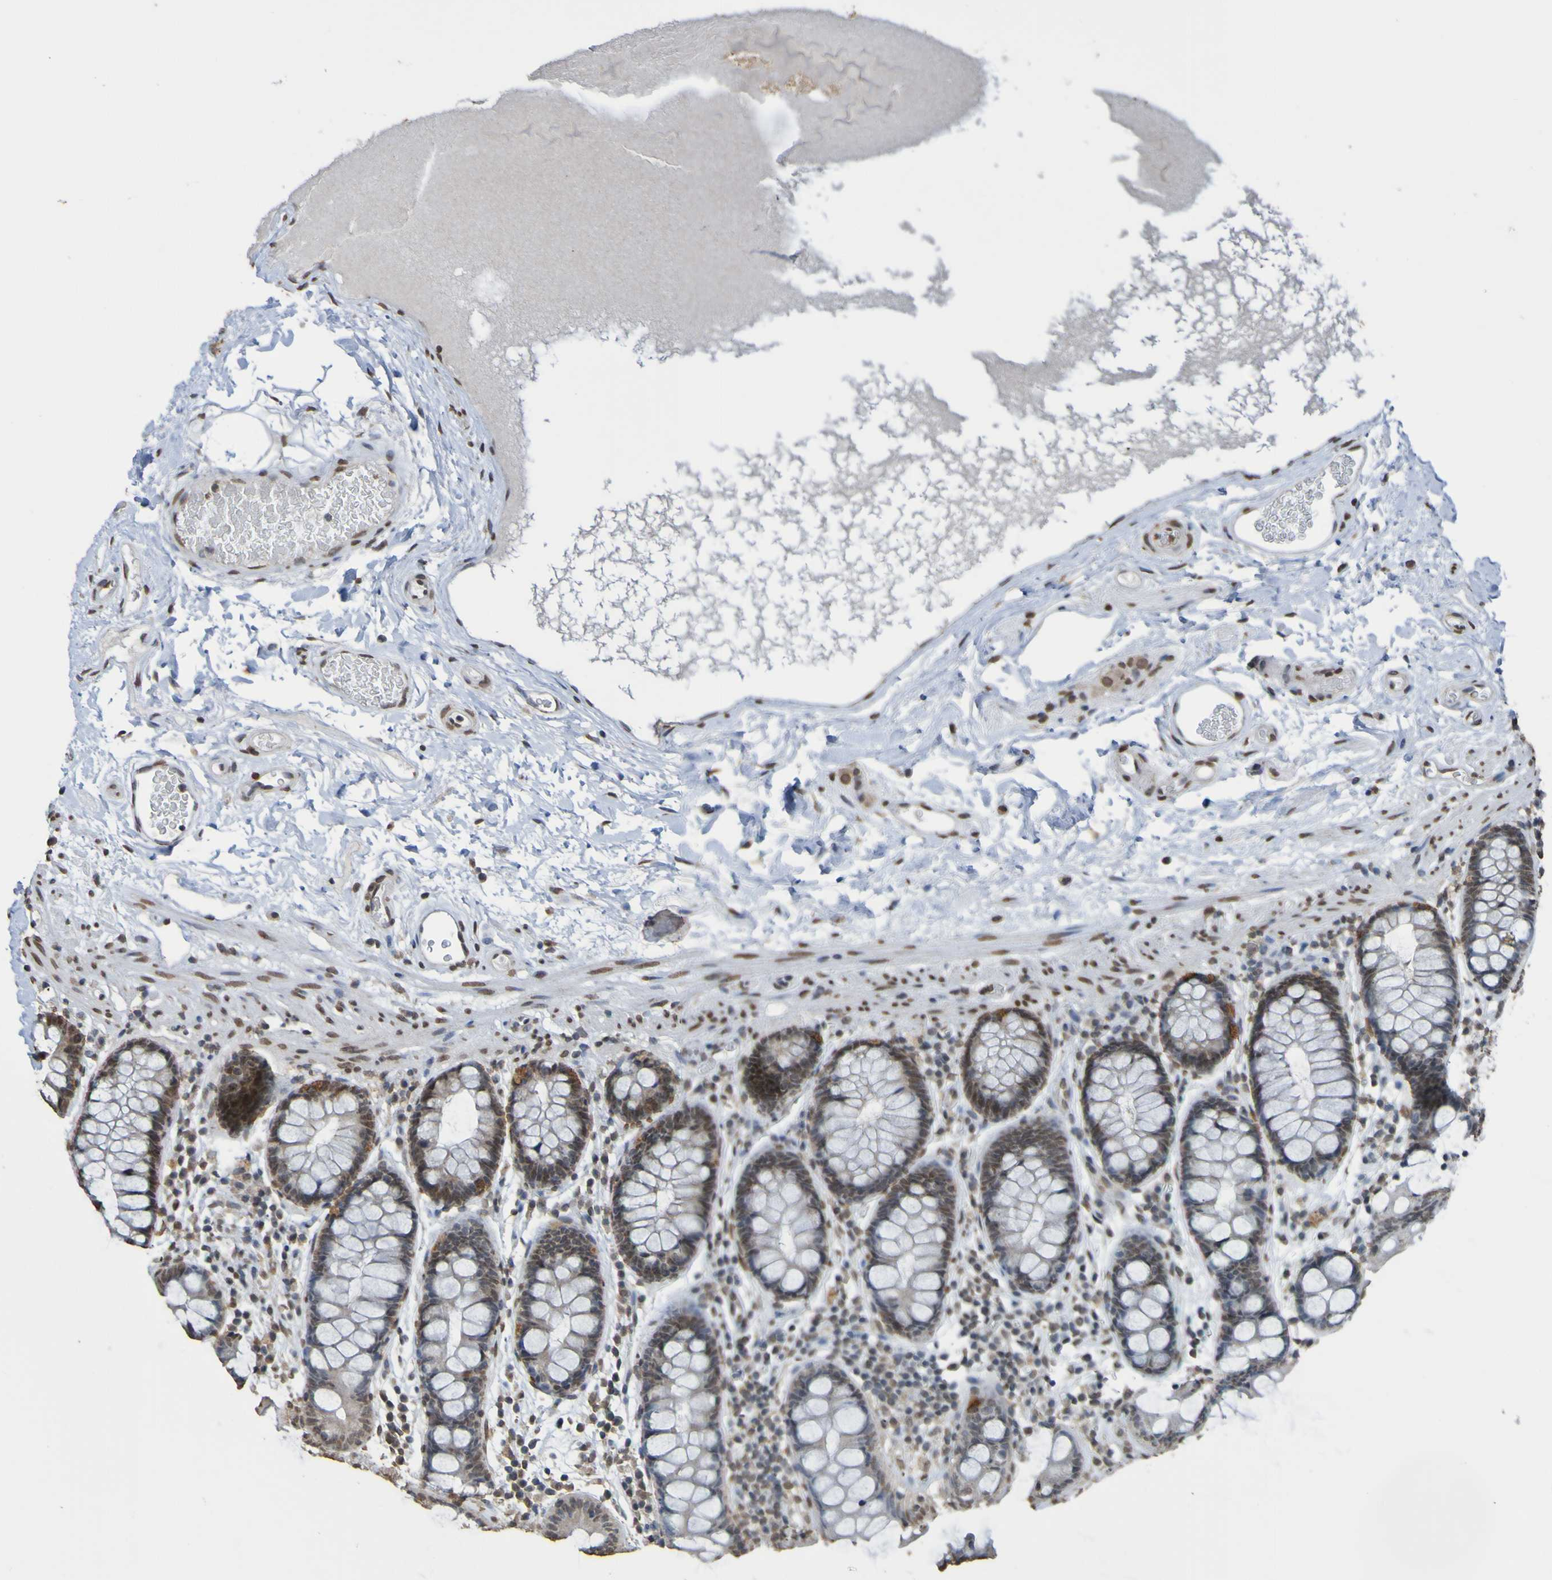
{"staining": {"intensity": "strong", "quantity": ">75%", "location": "nuclear"}, "tissue": "colon", "cell_type": "Endothelial cells", "image_type": "normal", "snomed": [{"axis": "morphology", "description": "Normal tissue, NOS"}, {"axis": "topography", "description": "Colon"}], "caption": "DAB (3,3'-diaminobenzidine) immunohistochemical staining of benign colon exhibits strong nuclear protein expression in about >75% of endothelial cells. The staining was performed using DAB to visualize the protein expression in brown, while the nuclei were stained in blue with hematoxylin (Magnification: 20x).", "gene": "ALKBH2", "patient": {"sex": "female", "age": 80}}